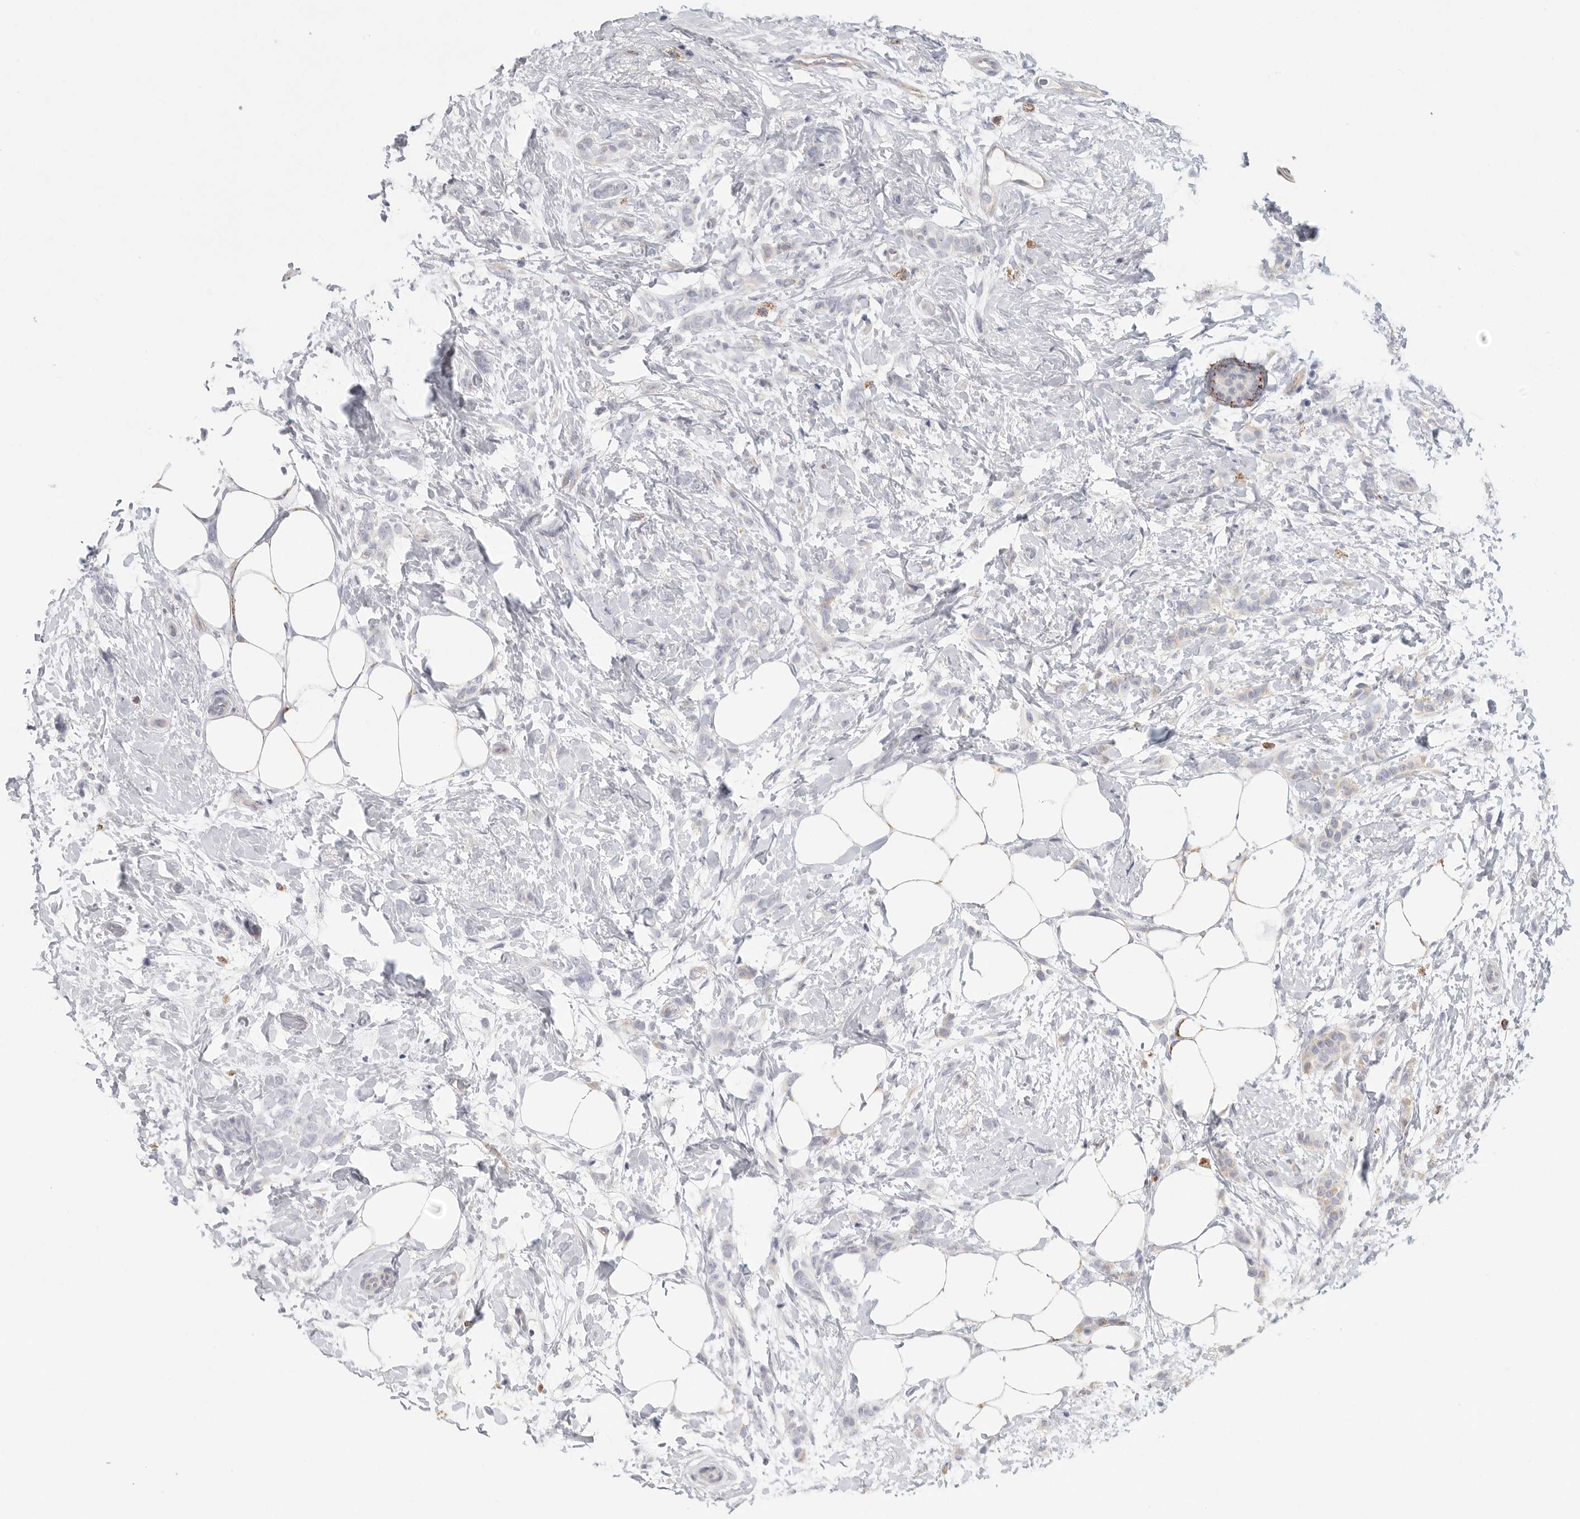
{"staining": {"intensity": "negative", "quantity": "none", "location": "none"}, "tissue": "breast cancer", "cell_type": "Tumor cells", "image_type": "cancer", "snomed": [{"axis": "morphology", "description": "Lobular carcinoma, in situ"}, {"axis": "morphology", "description": "Lobular carcinoma"}, {"axis": "topography", "description": "Breast"}], "caption": "High power microscopy photomicrograph of an immunohistochemistry histopathology image of breast cancer, revealing no significant expression in tumor cells.", "gene": "ELP3", "patient": {"sex": "female", "age": 41}}